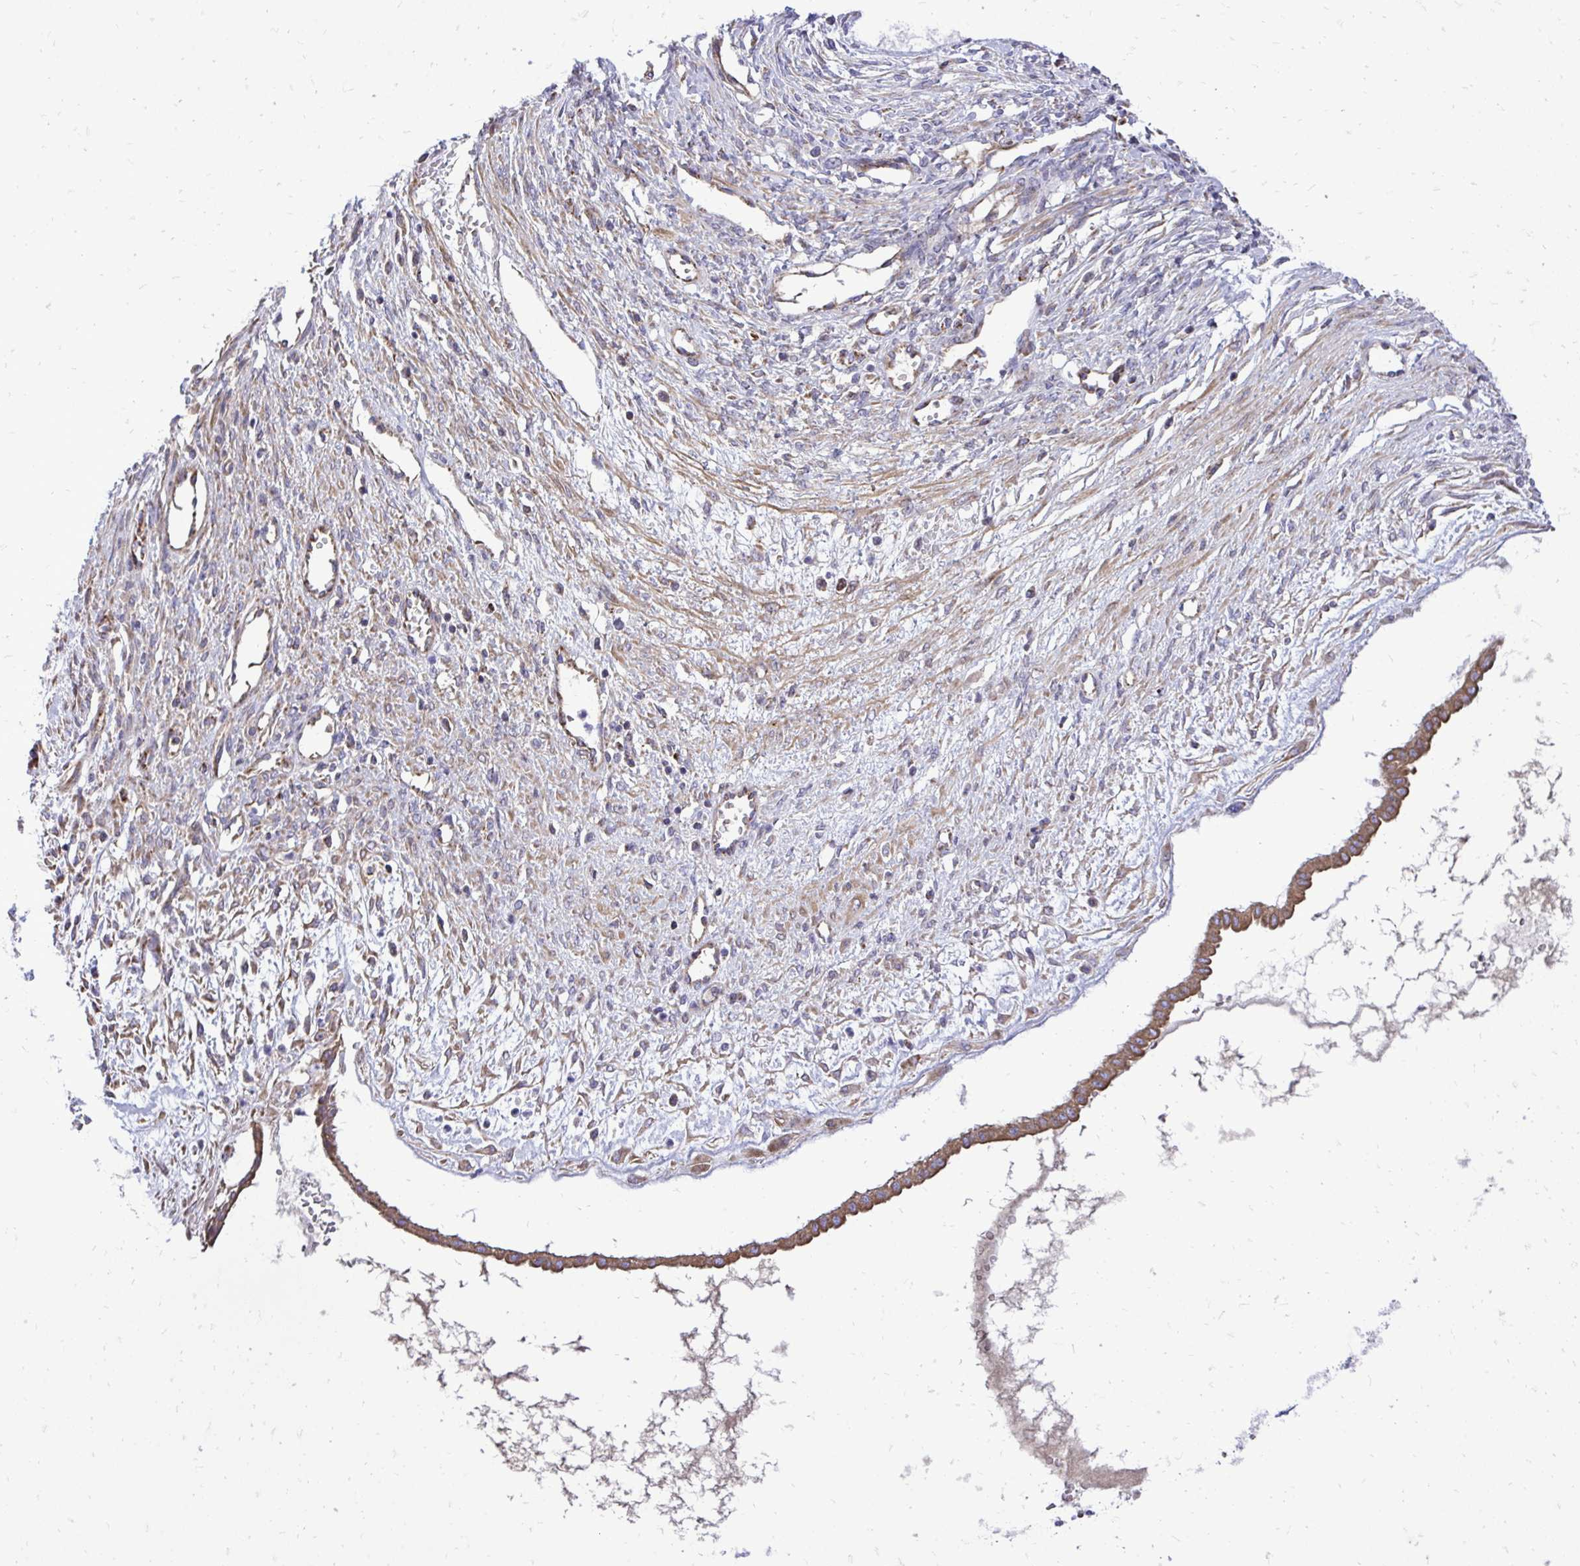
{"staining": {"intensity": "moderate", "quantity": ">75%", "location": "cytoplasmic/membranous"}, "tissue": "ovarian cancer", "cell_type": "Tumor cells", "image_type": "cancer", "snomed": [{"axis": "morphology", "description": "Cystadenocarcinoma, mucinous, NOS"}, {"axis": "topography", "description": "Ovary"}], "caption": "Tumor cells reveal medium levels of moderate cytoplasmic/membranous staining in about >75% of cells in ovarian cancer (mucinous cystadenocarcinoma). Ihc stains the protein of interest in brown and the nuclei are stained blue.", "gene": "ATP13A2", "patient": {"sex": "female", "age": 73}}